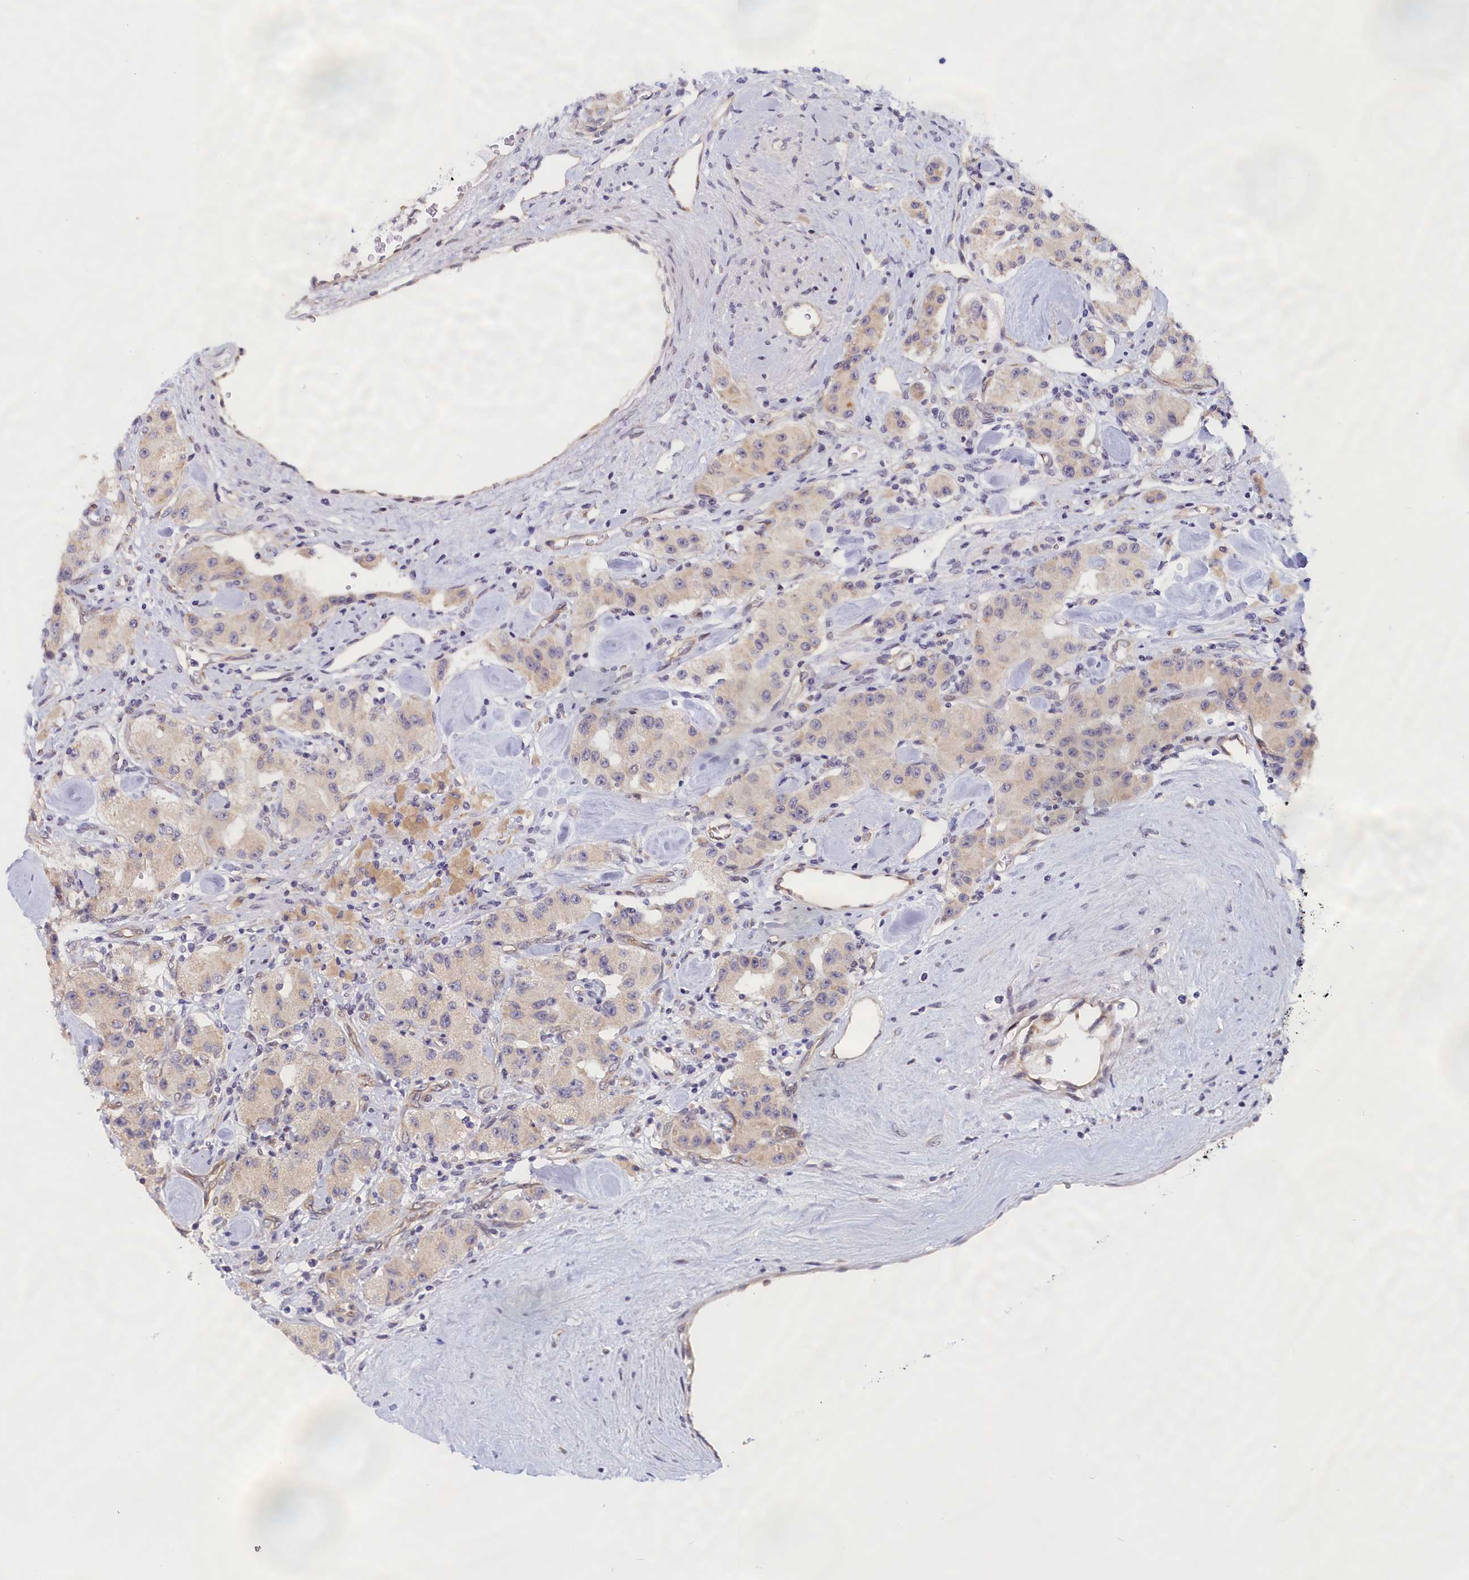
{"staining": {"intensity": "negative", "quantity": "none", "location": "none"}, "tissue": "carcinoid", "cell_type": "Tumor cells", "image_type": "cancer", "snomed": [{"axis": "morphology", "description": "Carcinoid, malignant, NOS"}, {"axis": "topography", "description": "Pancreas"}], "caption": "The micrograph displays no staining of tumor cells in carcinoid.", "gene": "IGFALS", "patient": {"sex": "male", "age": 41}}